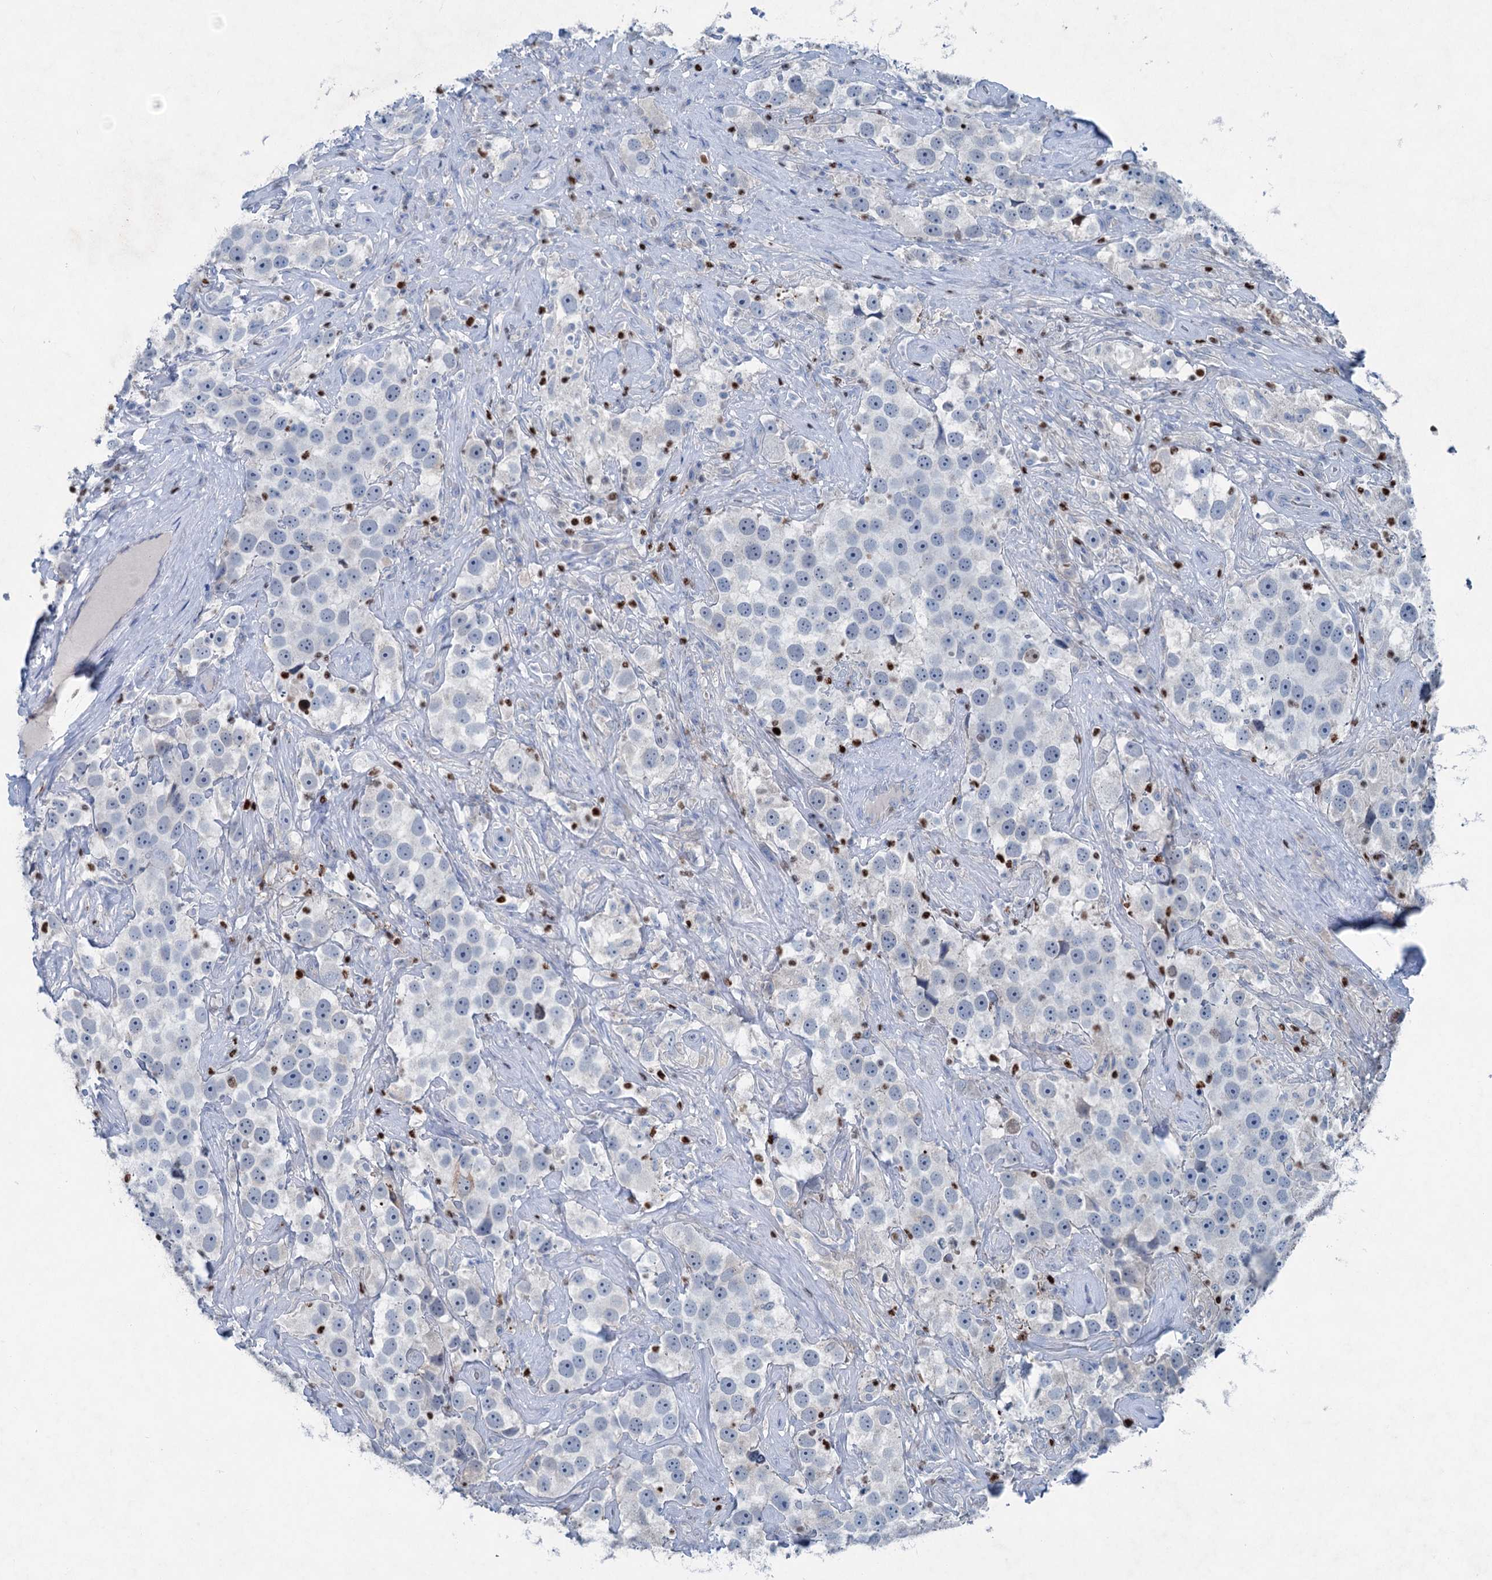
{"staining": {"intensity": "negative", "quantity": "none", "location": "none"}, "tissue": "testis cancer", "cell_type": "Tumor cells", "image_type": "cancer", "snomed": [{"axis": "morphology", "description": "Seminoma, NOS"}, {"axis": "topography", "description": "Testis"}], "caption": "Immunohistochemical staining of seminoma (testis) reveals no significant staining in tumor cells. (Stains: DAB (3,3'-diaminobenzidine) immunohistochemistry with hematoxylin counter stain, Microscopy: brightfield microscopy at high magnification).", "gene": "ELP4", "patient": {"sex": "male", "age": 49}}